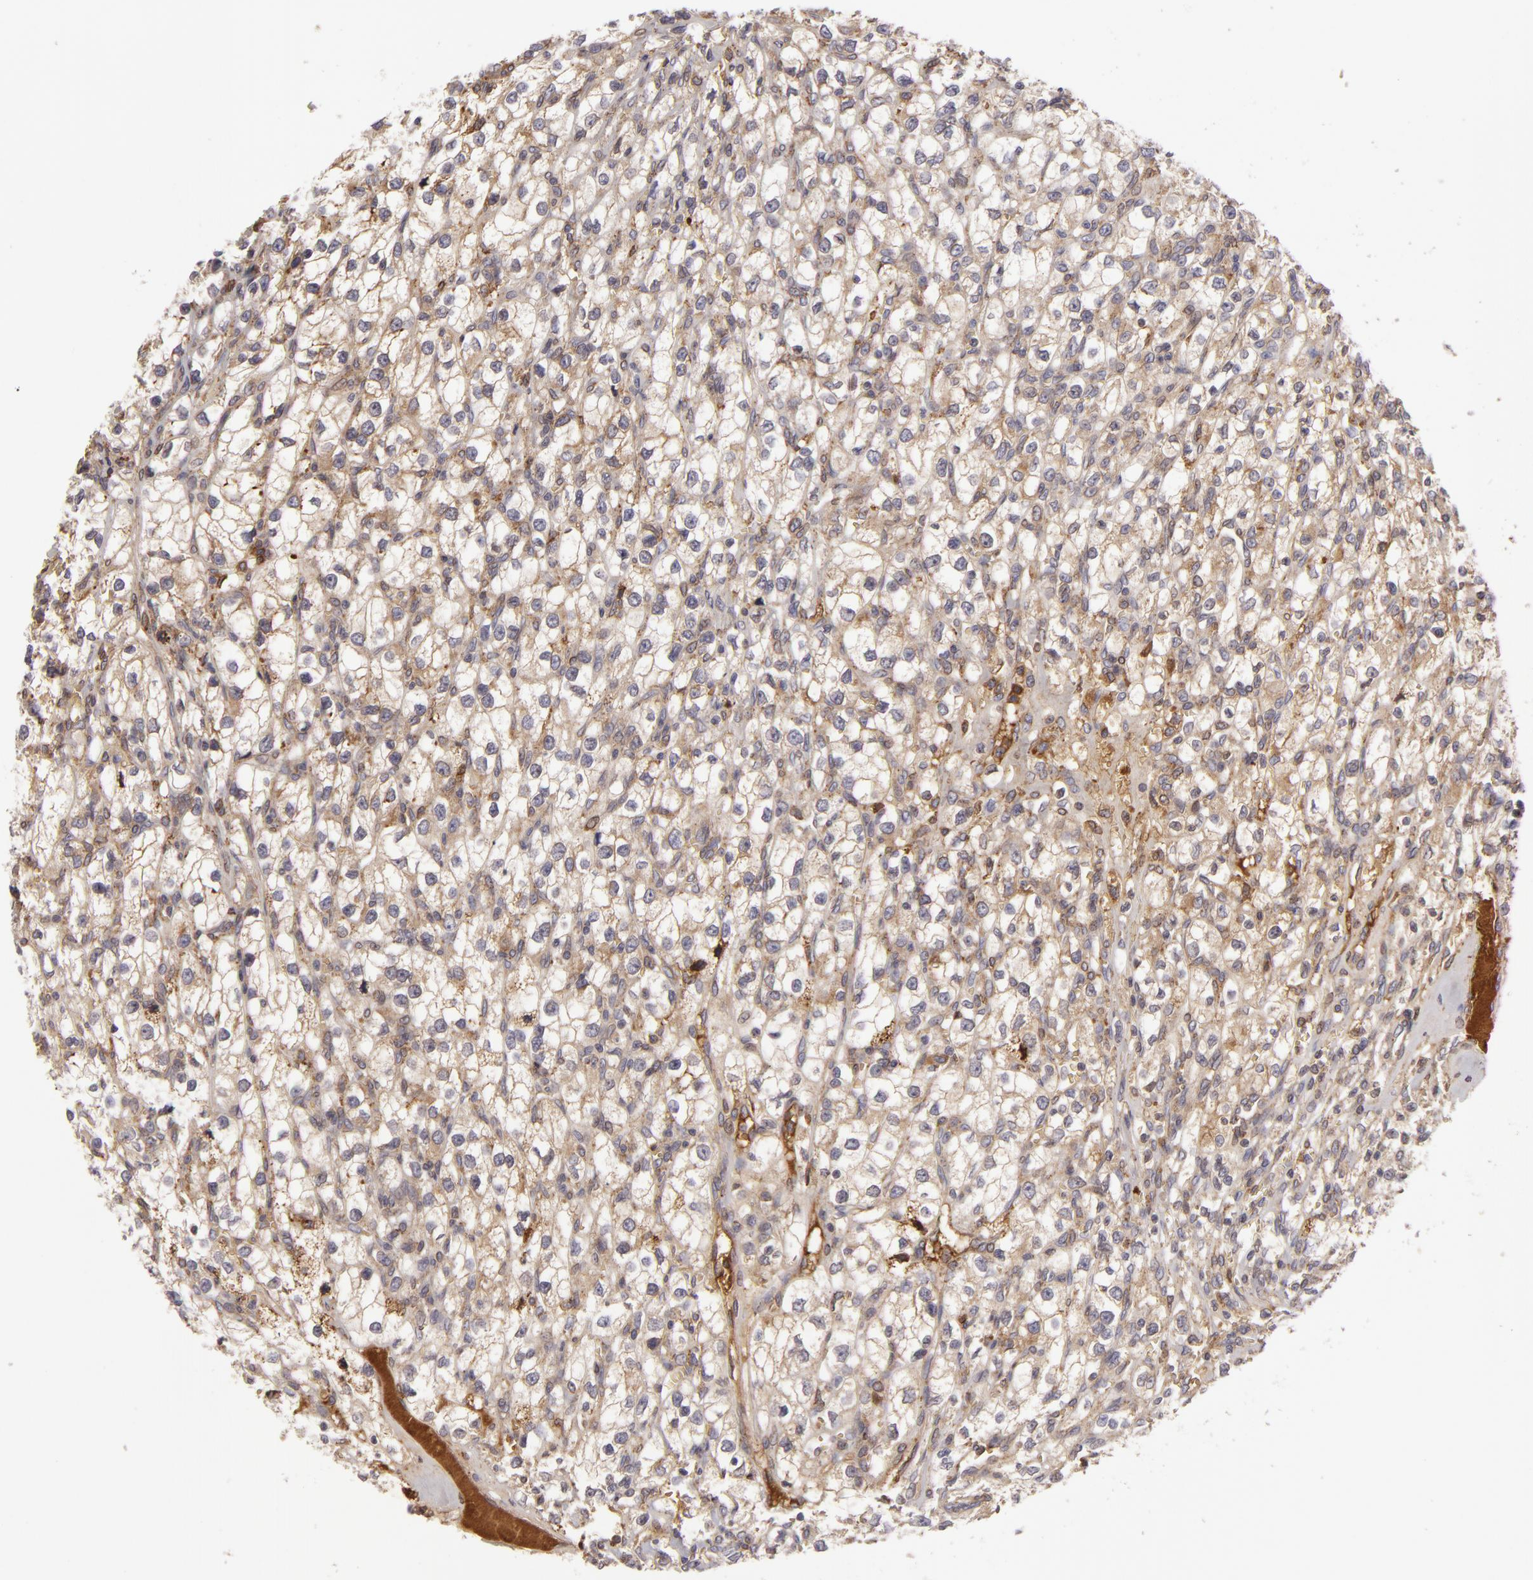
{"staining": {"intensity": "strong", "quantity": ">75%", "location": "cytoplasmic/membranous"}, "tissue": "renal cancer", "cell_type": "Tumor cells", "image_type": "cancer", "snomed": [{"axis": "morphology", "description": "Adenocarcinoma, NOS"}, {"axis": "topography", "description": "Kidney"}], "caption": "Protein expression analysis of renal cancer demonstrates strong cytoplasmic/membranous positivity in about >75% of tumor cells.", "gene": "CFB", "patient": {"sex": "female", "age": 62}}